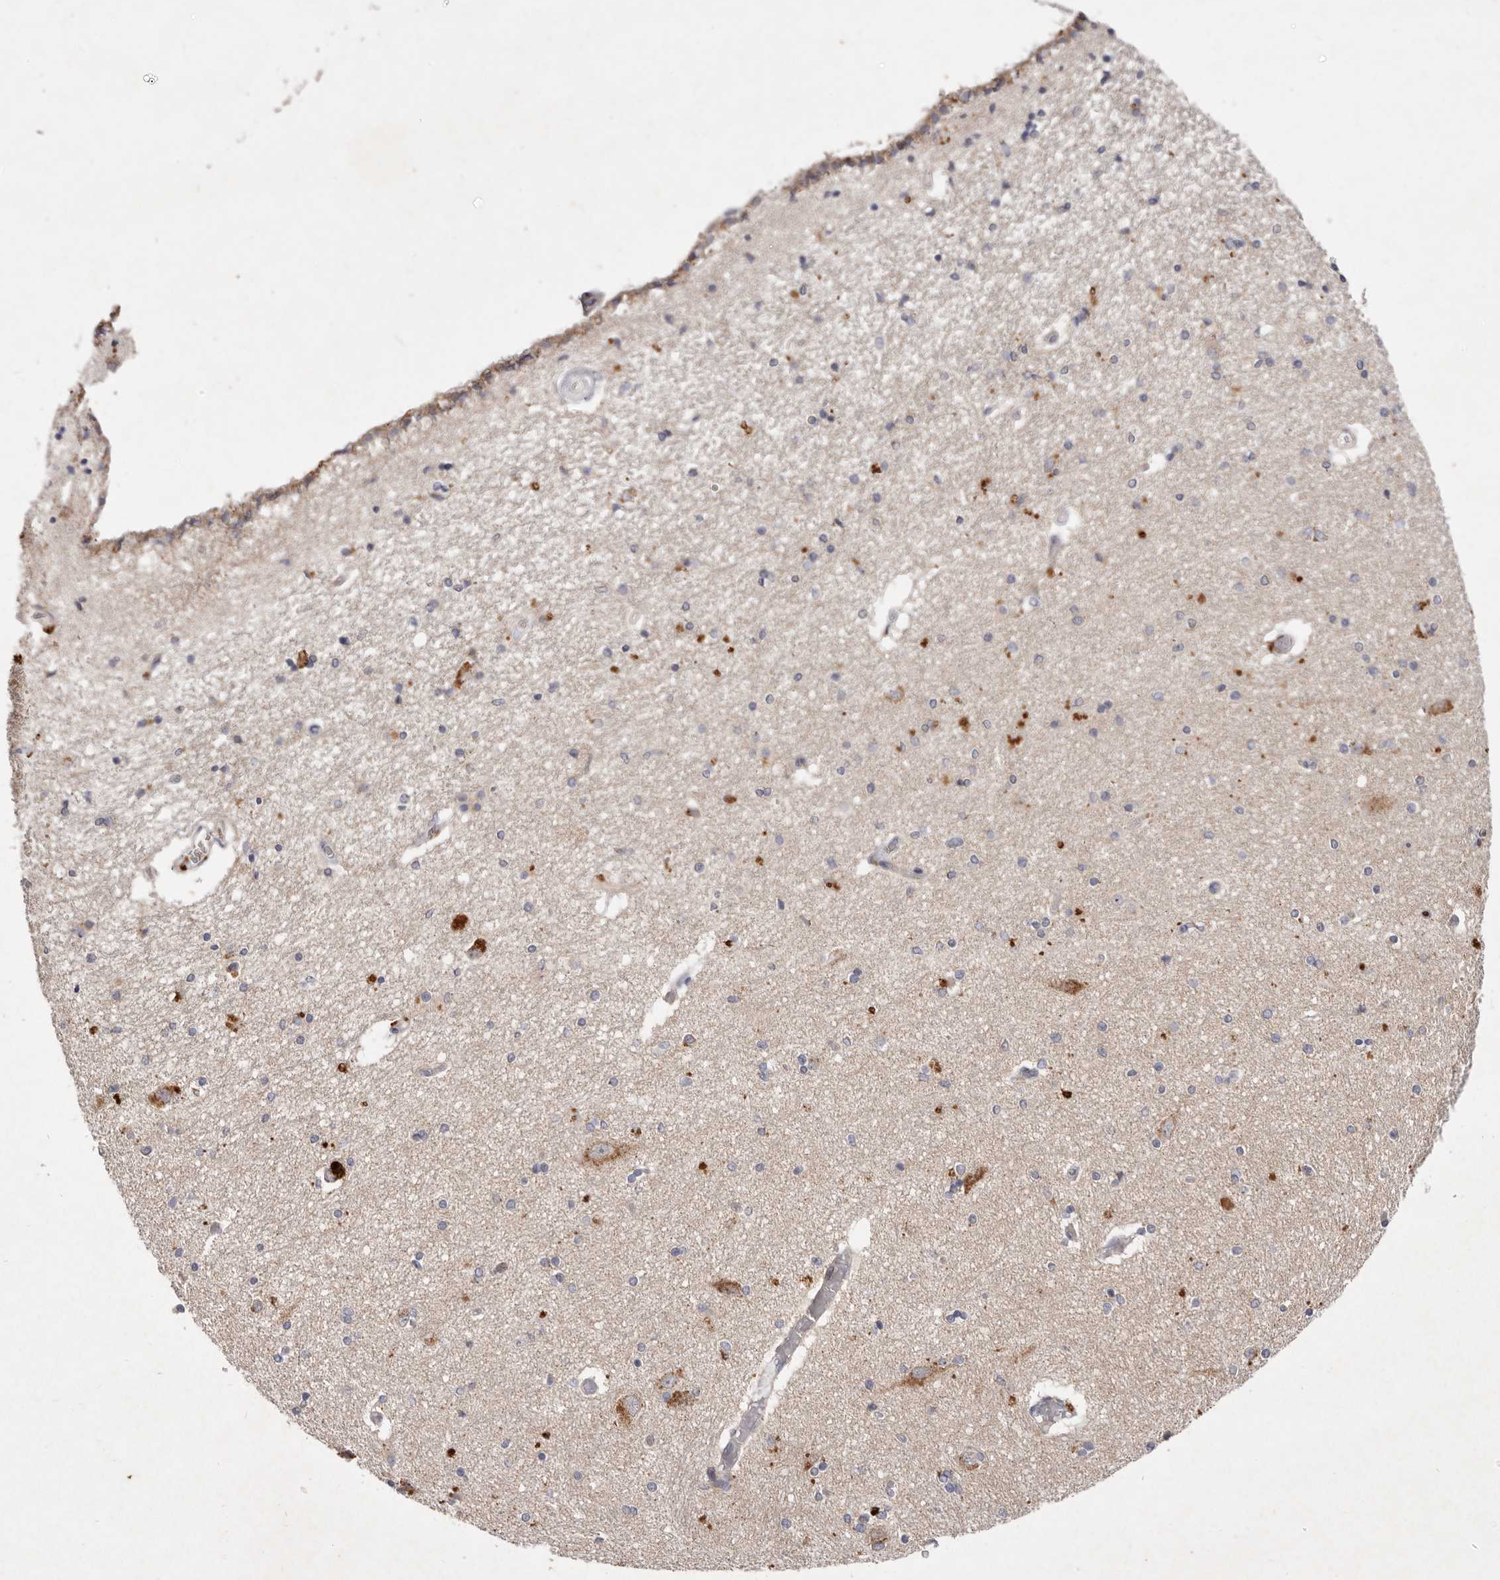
{"staining": {"intensity": "moderate", "quantity": "<25%", "location": "cytoplasmic/membranous"}, "tissue": "hippocampus", "cell_type": "Glial cells", "image_type": "normal", "snomed": [{"axis": "morphology", "description": "Normal tissue, NOS"}, {"axis": "topography", "description": "Hippocampus"}], "caption": "Immunohistochemical staining of unremarkable hippocampus demonstrates <25% levels of moderate cytoplasmic/membranous protein expression in about <25% of glial cells. The protein is shown in brown color, while the nuclei are stained blue.", "gene": "USP24", "patient": {"sex": "female", "age": 54}}